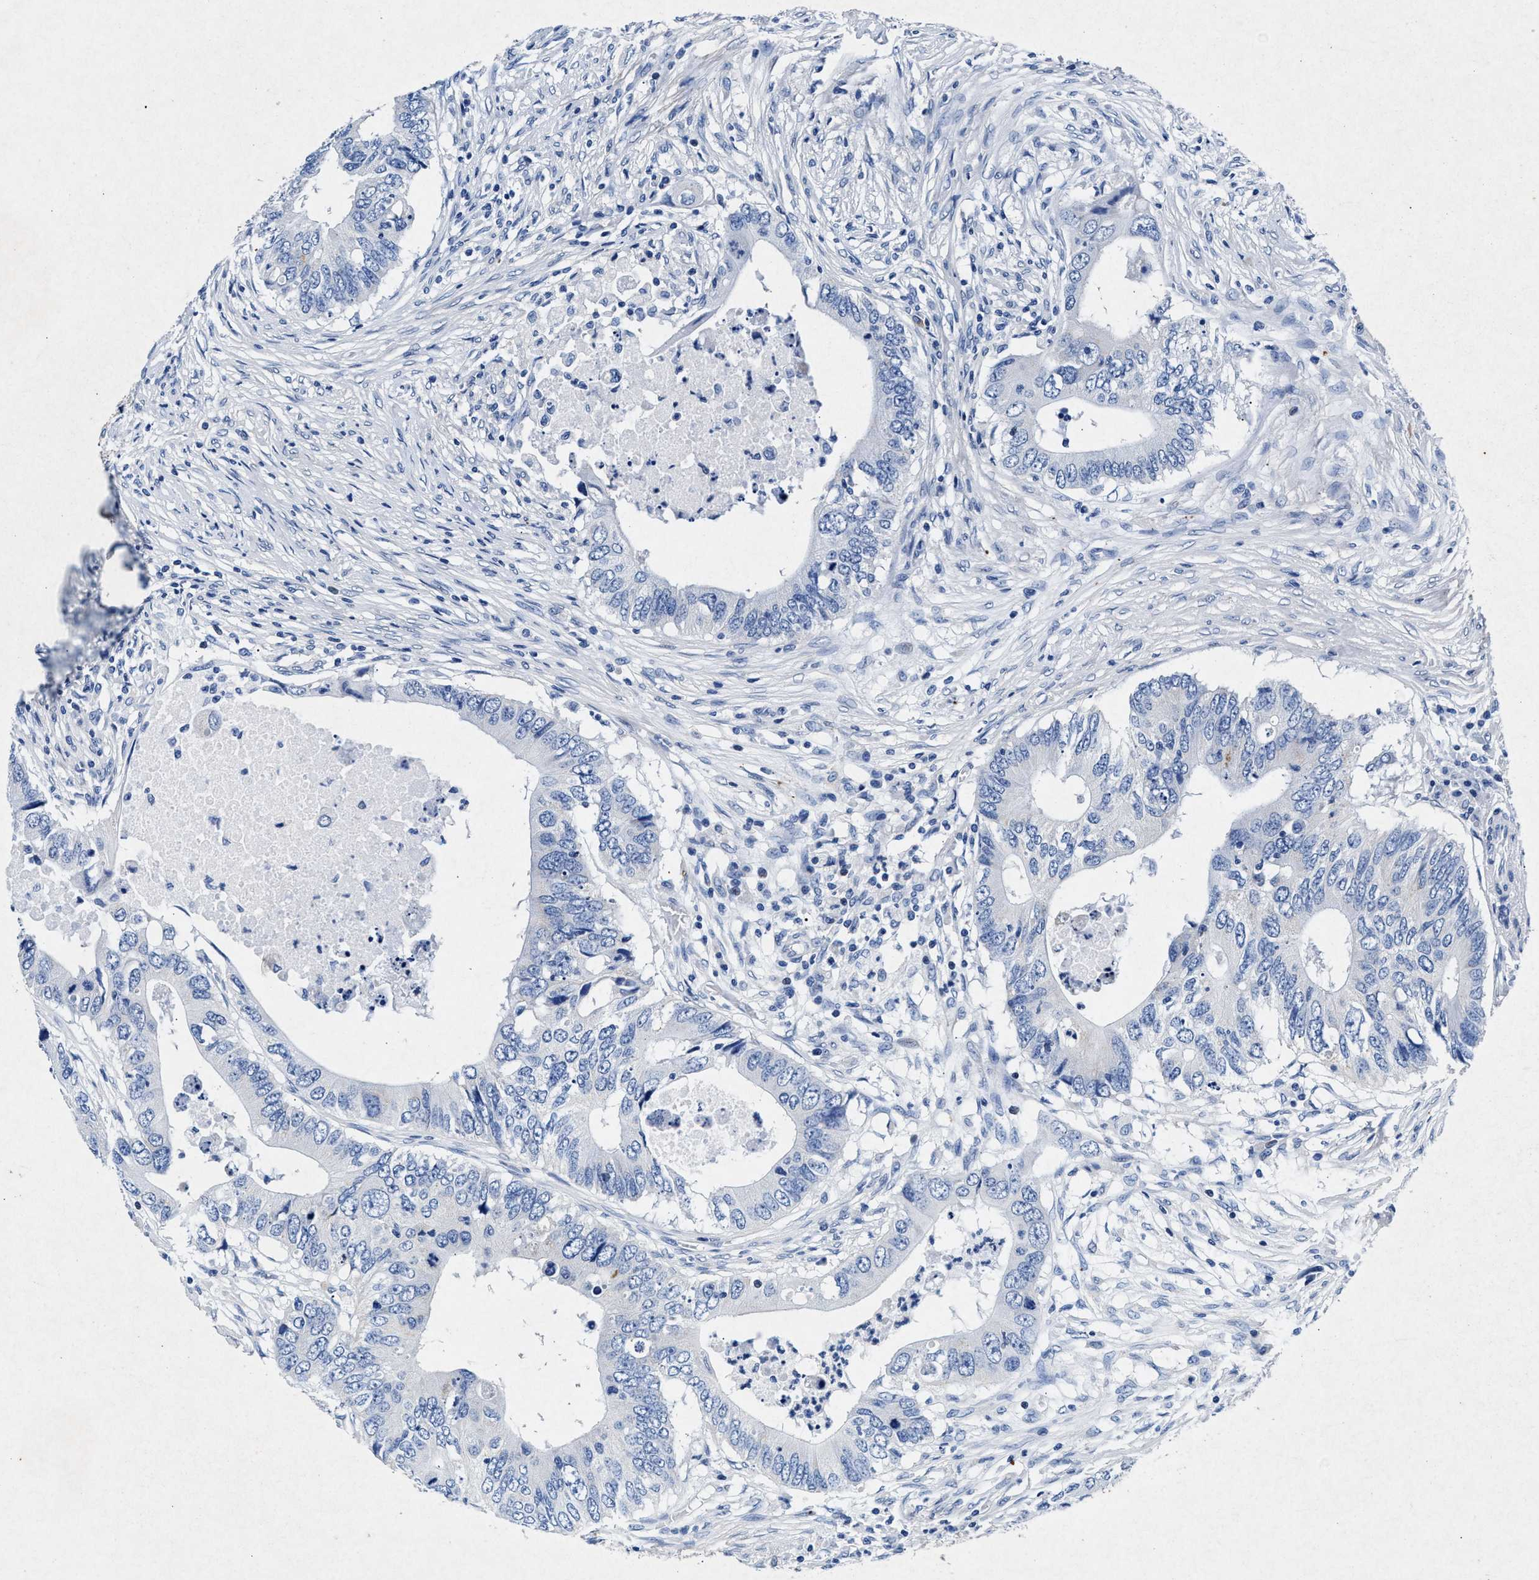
{"staining": {"intensity": "negative", "quantity": "none", "location": "none"}, "tissue": "colorectal cancer", "cell_type": "Tumor cells", "image_type": "cancer", "snomed": [{"axis": "morphology", "description": "Adenocarcinoma, NOS"}, {"axis": "topography", "description": "Colon"}], "caption": "Tumor cells show no significant protein expression in colorectal cancer.", "gene": "MAP6", "patient": {"sex": "male", "age": 71}}